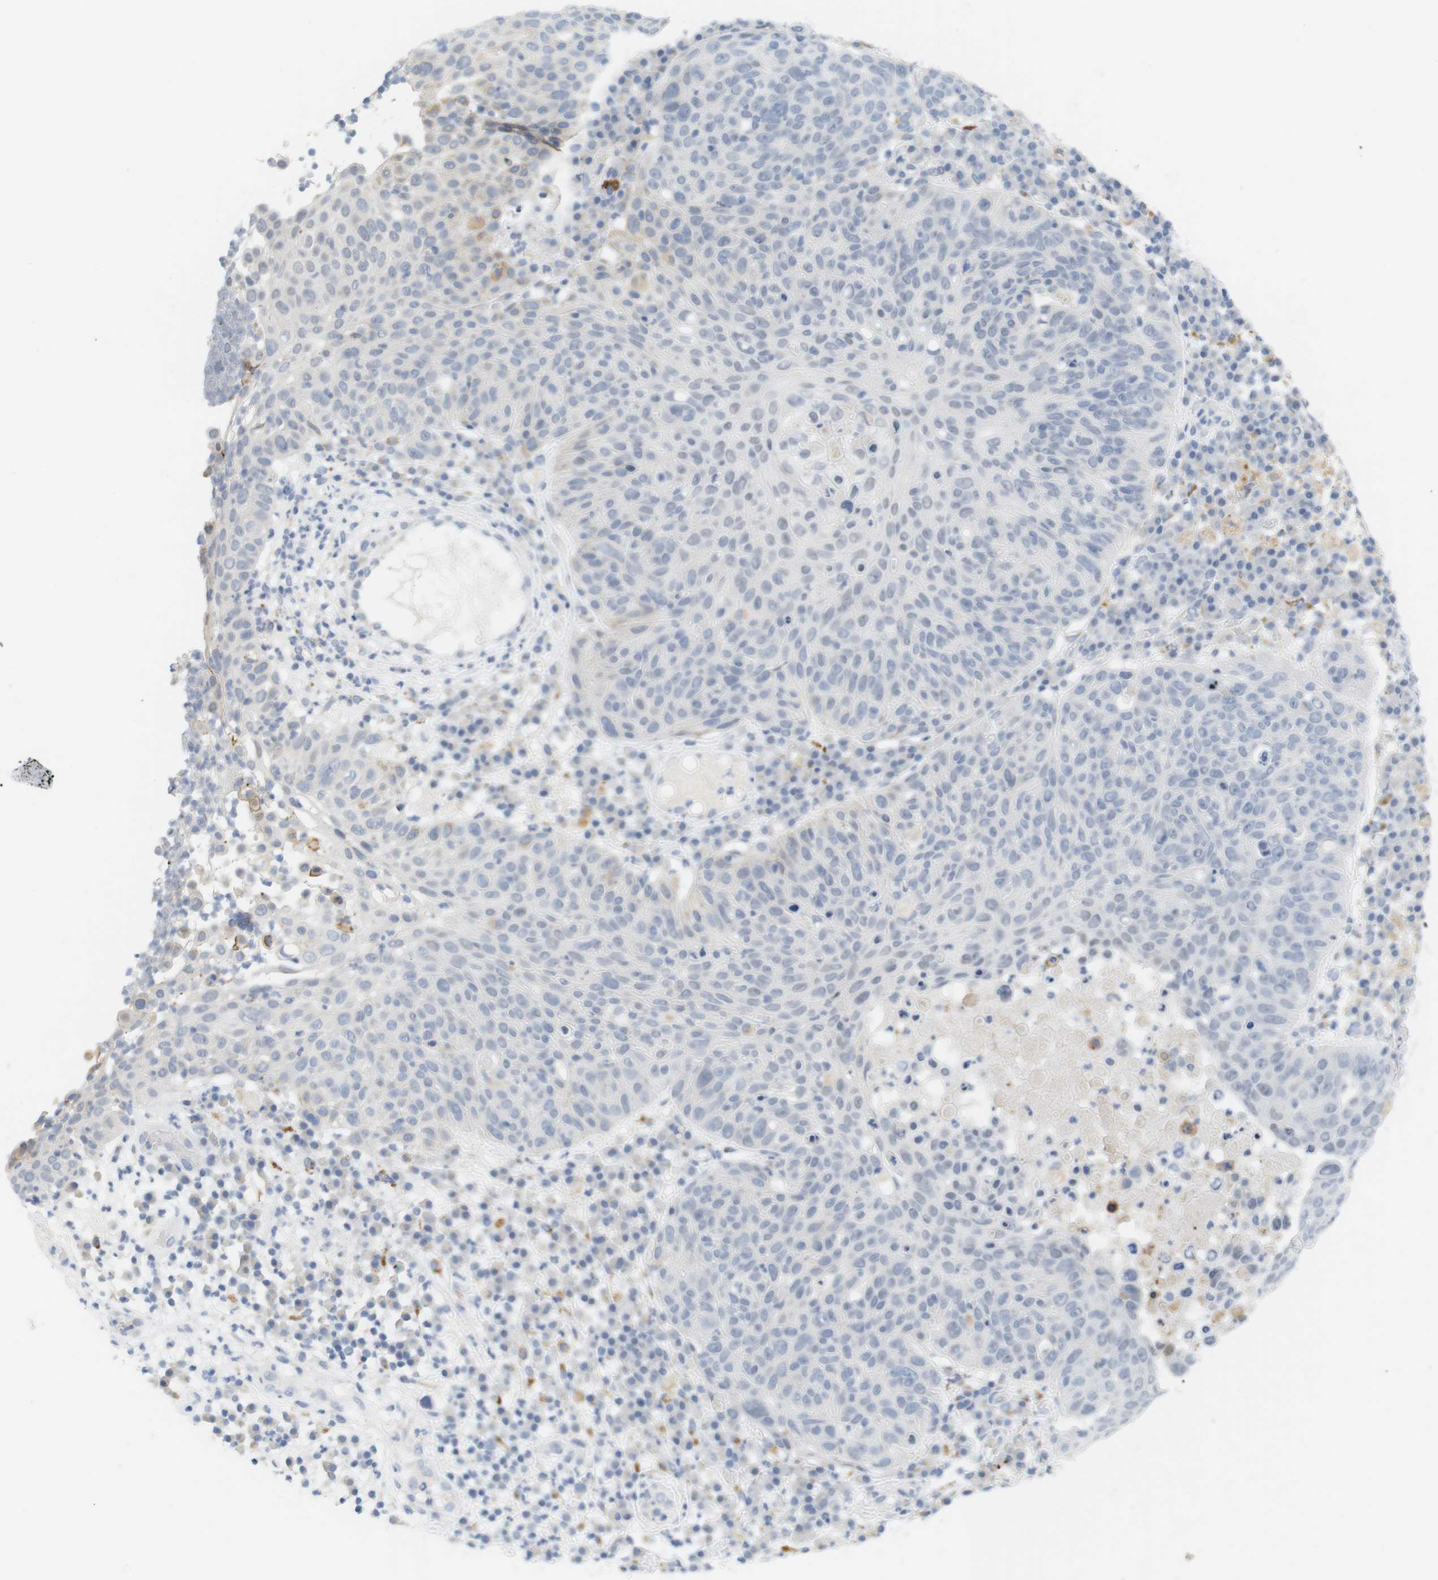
{"staining": {"intensity": "negative", "quantity": "none", "location": "none"}, "tissue": "skin cancer", "cell_type": "Tumor cells", "image_type": "cancer", "snomed": [{"axis": "morphology", "description": "Squamous cell carcinoma in situ, NOS"}, {"axis": "morphology", "description": "Squamous cell carcinoma, NOS"}, {"axis": "topography", "description": "Skin"}], "caption": "DAB (3,3'-diaminobenzidine) immunohistochemical staining of human skin cancer shows no significant staining in tumor cells.", "gene": "YIPF1", "patient": {"sex": "male", "age": 93}}